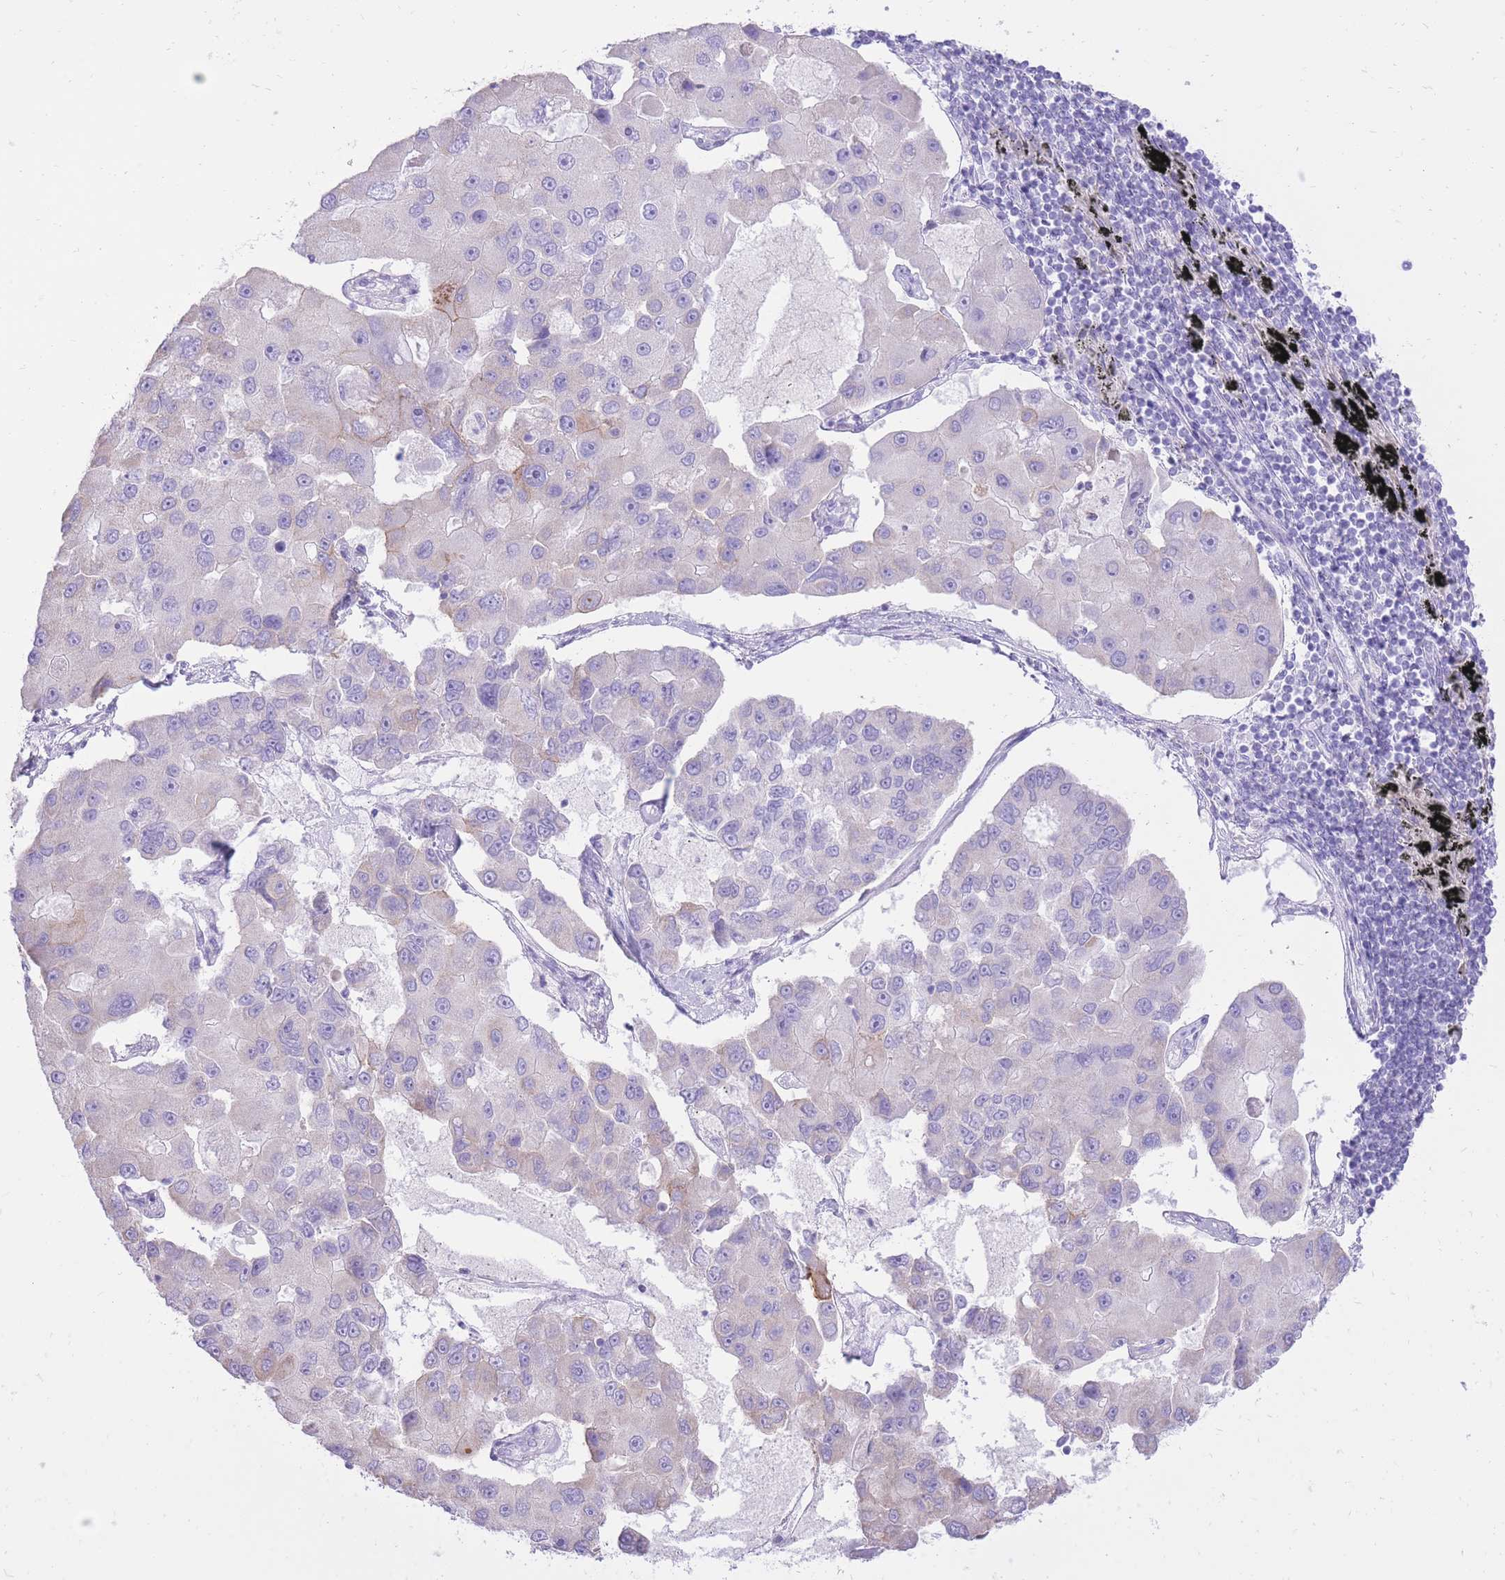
{"staining": {"intensity": "negative", "quantity": "none", "location": "none"}, "tissue": "lung cancer", "cell_type": "Tumor cells", "image_type": "cancer", "snomed": [{"axis": "morphology", "description": "Adenocarcinoma, NOS"}, {"axis": "topography", "description": "Lung"}], "caption": "The IHC histopathology image has no significant expression in tumor cells of lung cancer (adenocarcinoma) tissue. The staining is performed using DAB (3,3'-diaminobenzidine) brown chromogen with nuclei counter-stained in using hematoxylin.", "gene": "SLC4A4", "patient": {"sex": "female", "age": 54}}